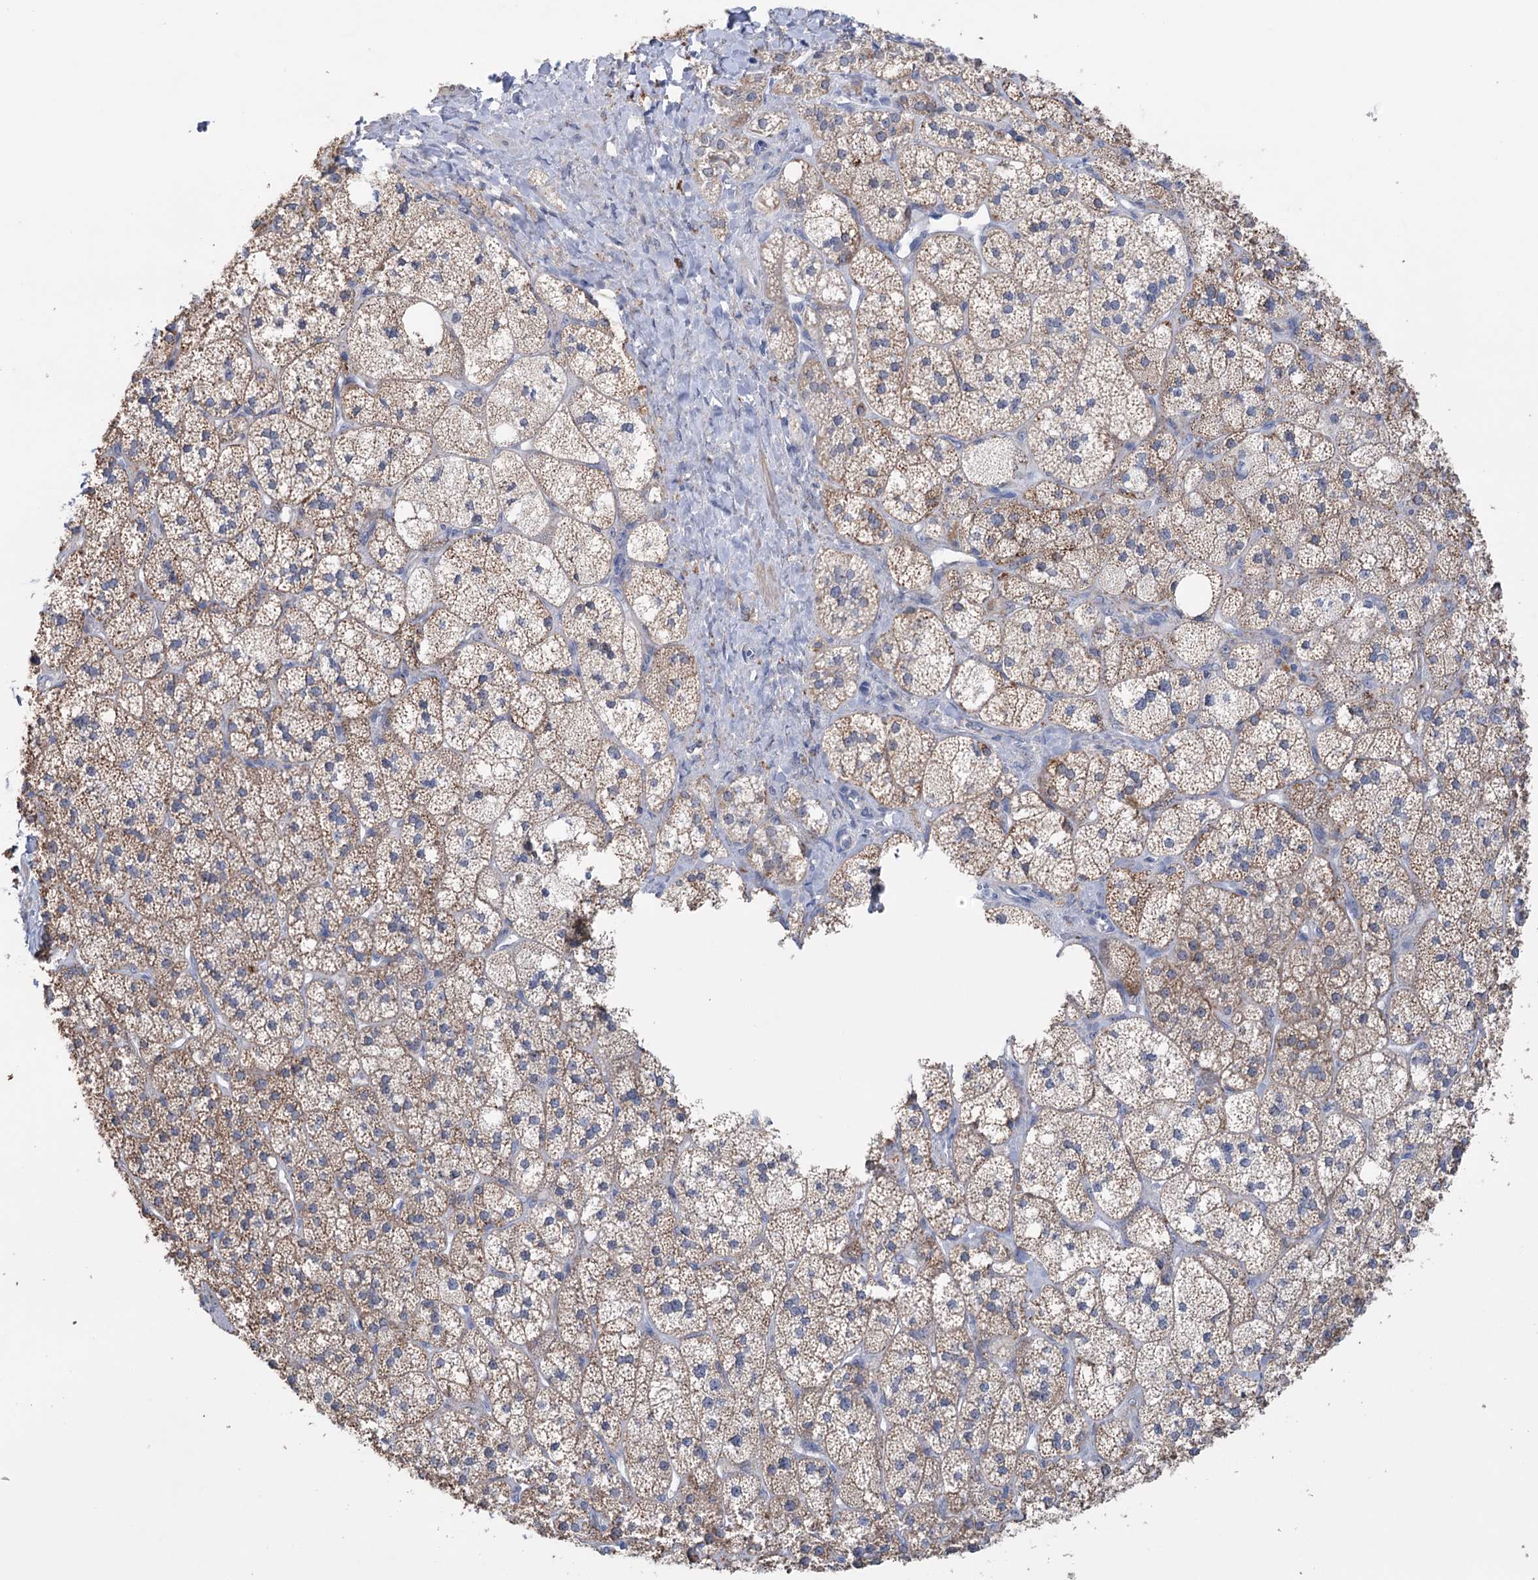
{"staining": {"intensity": "moderate", "quantity": ">75%", "location": "cytoplasmic/membranous"}, "tissue": "adrenal gland", "cell_type": "Glandular cells", "image_type": "normal", "snomed": [{"axis": "morphology", "description": "Normal tissue, NOS"}, {"axis": "topography", "description": "Adrenal gland"}], "caption": "Immunohistochemical staining of benign human adrenal gland displays medium levels of moderate cytoplasmic/membranous expression in about >75% of glandular cells.", "gene": "MTCH2", "patient": {"sex": "male", "age": 61}}